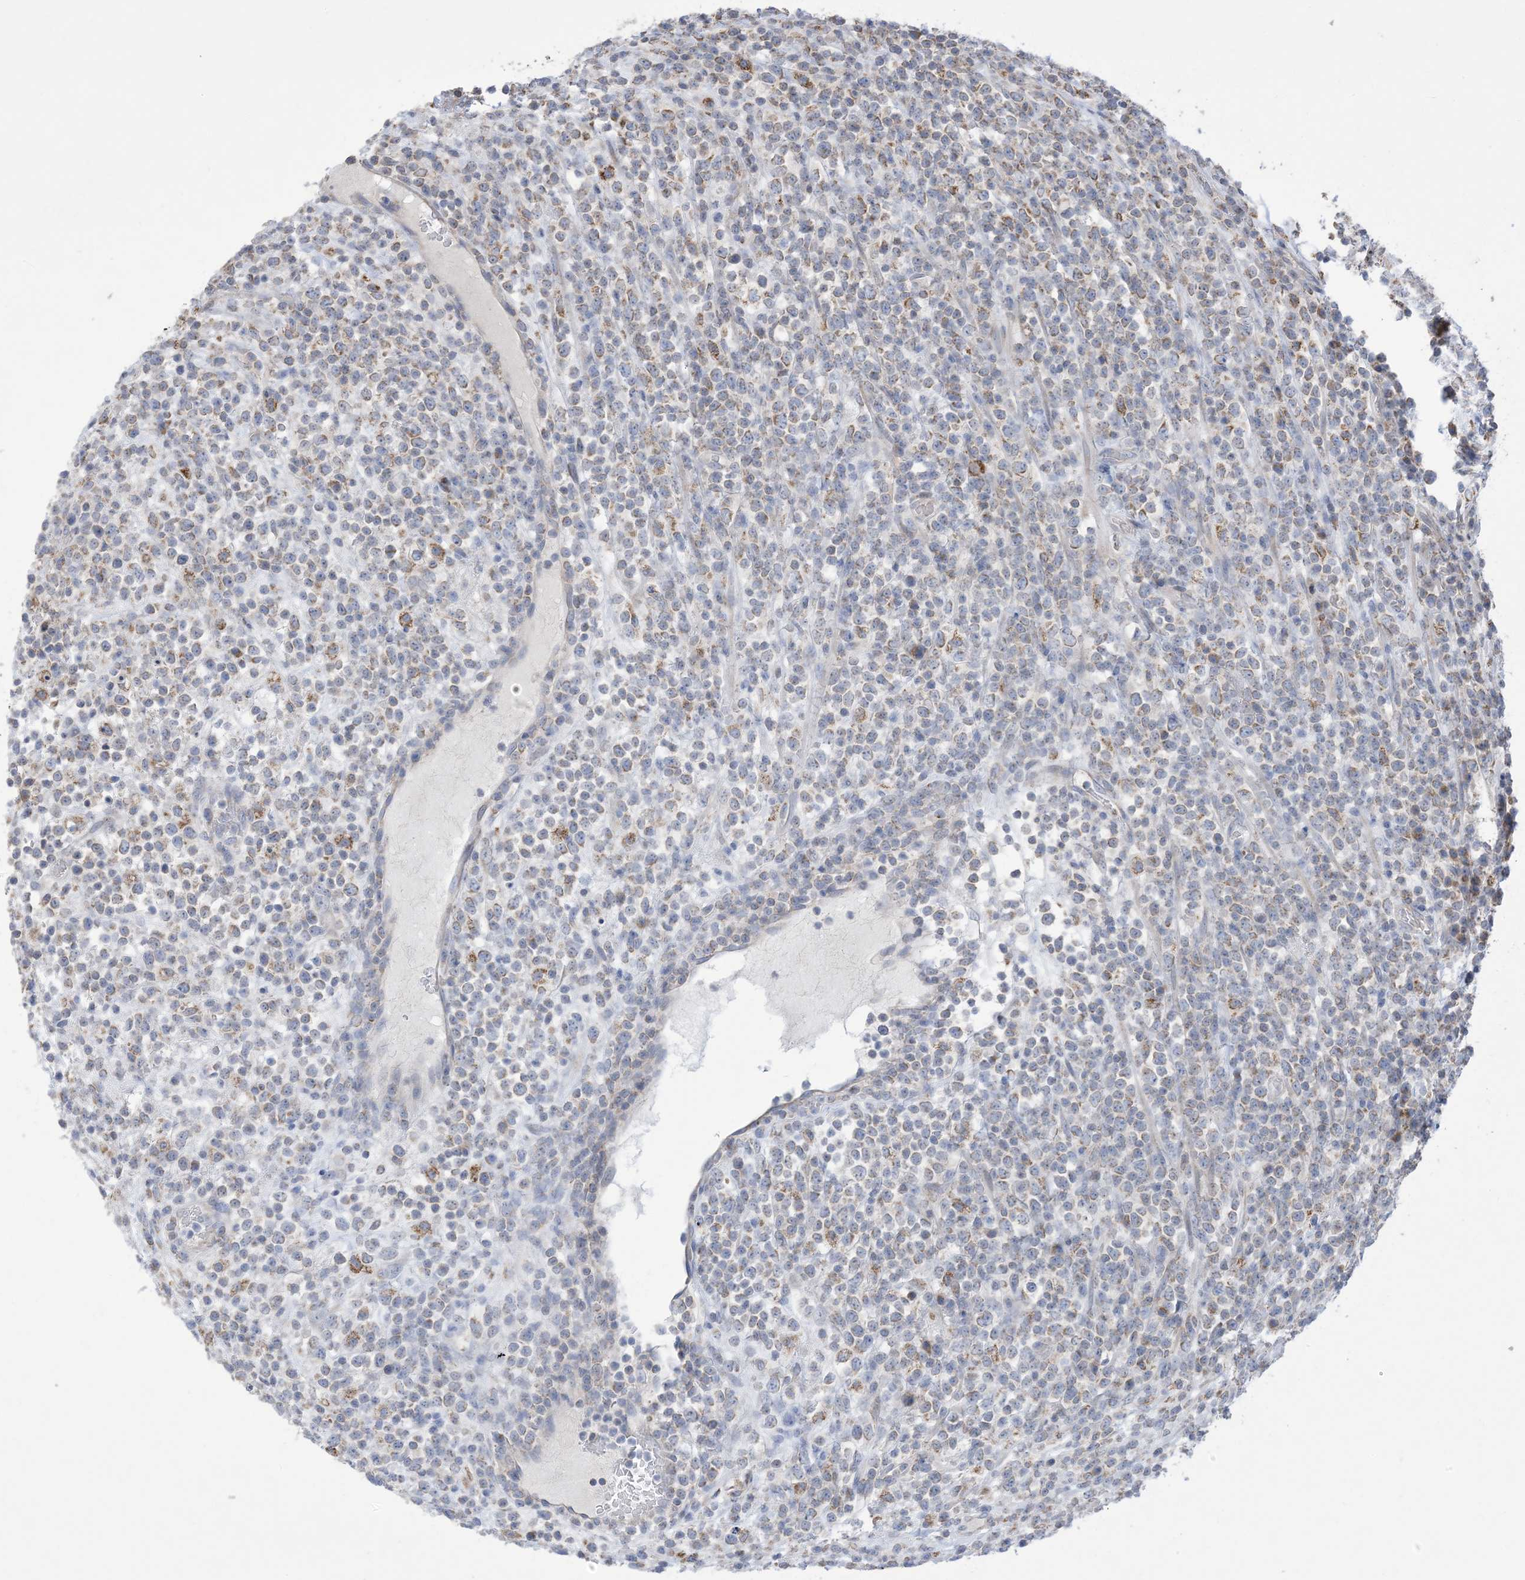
{"staining": {"intensity": "moderate", "quantity": "<25%", "location": "cytoplasmic/membranous"}, "tissue": "lymphoma", "cell_type": "Tumor cells", "image_type": "cancer", "snomed": [{"axis": "morphology", "description": "Malignant lymphoma, non-Hodgkin's type, High grade"}, {"axis": "topography", "description": "Colon"}], "caption": "An immunohistochemistry histopathology image of neoplastic tissue is shown. Protein staining in brown shows moderate cytoplasmic/membranous positivity in malignant lymphoma, non-Hodgkin's type (high-grade) within tumor cells.", "gene": "CLEC16A", "patient": {"sex": "female", "age": 53}}